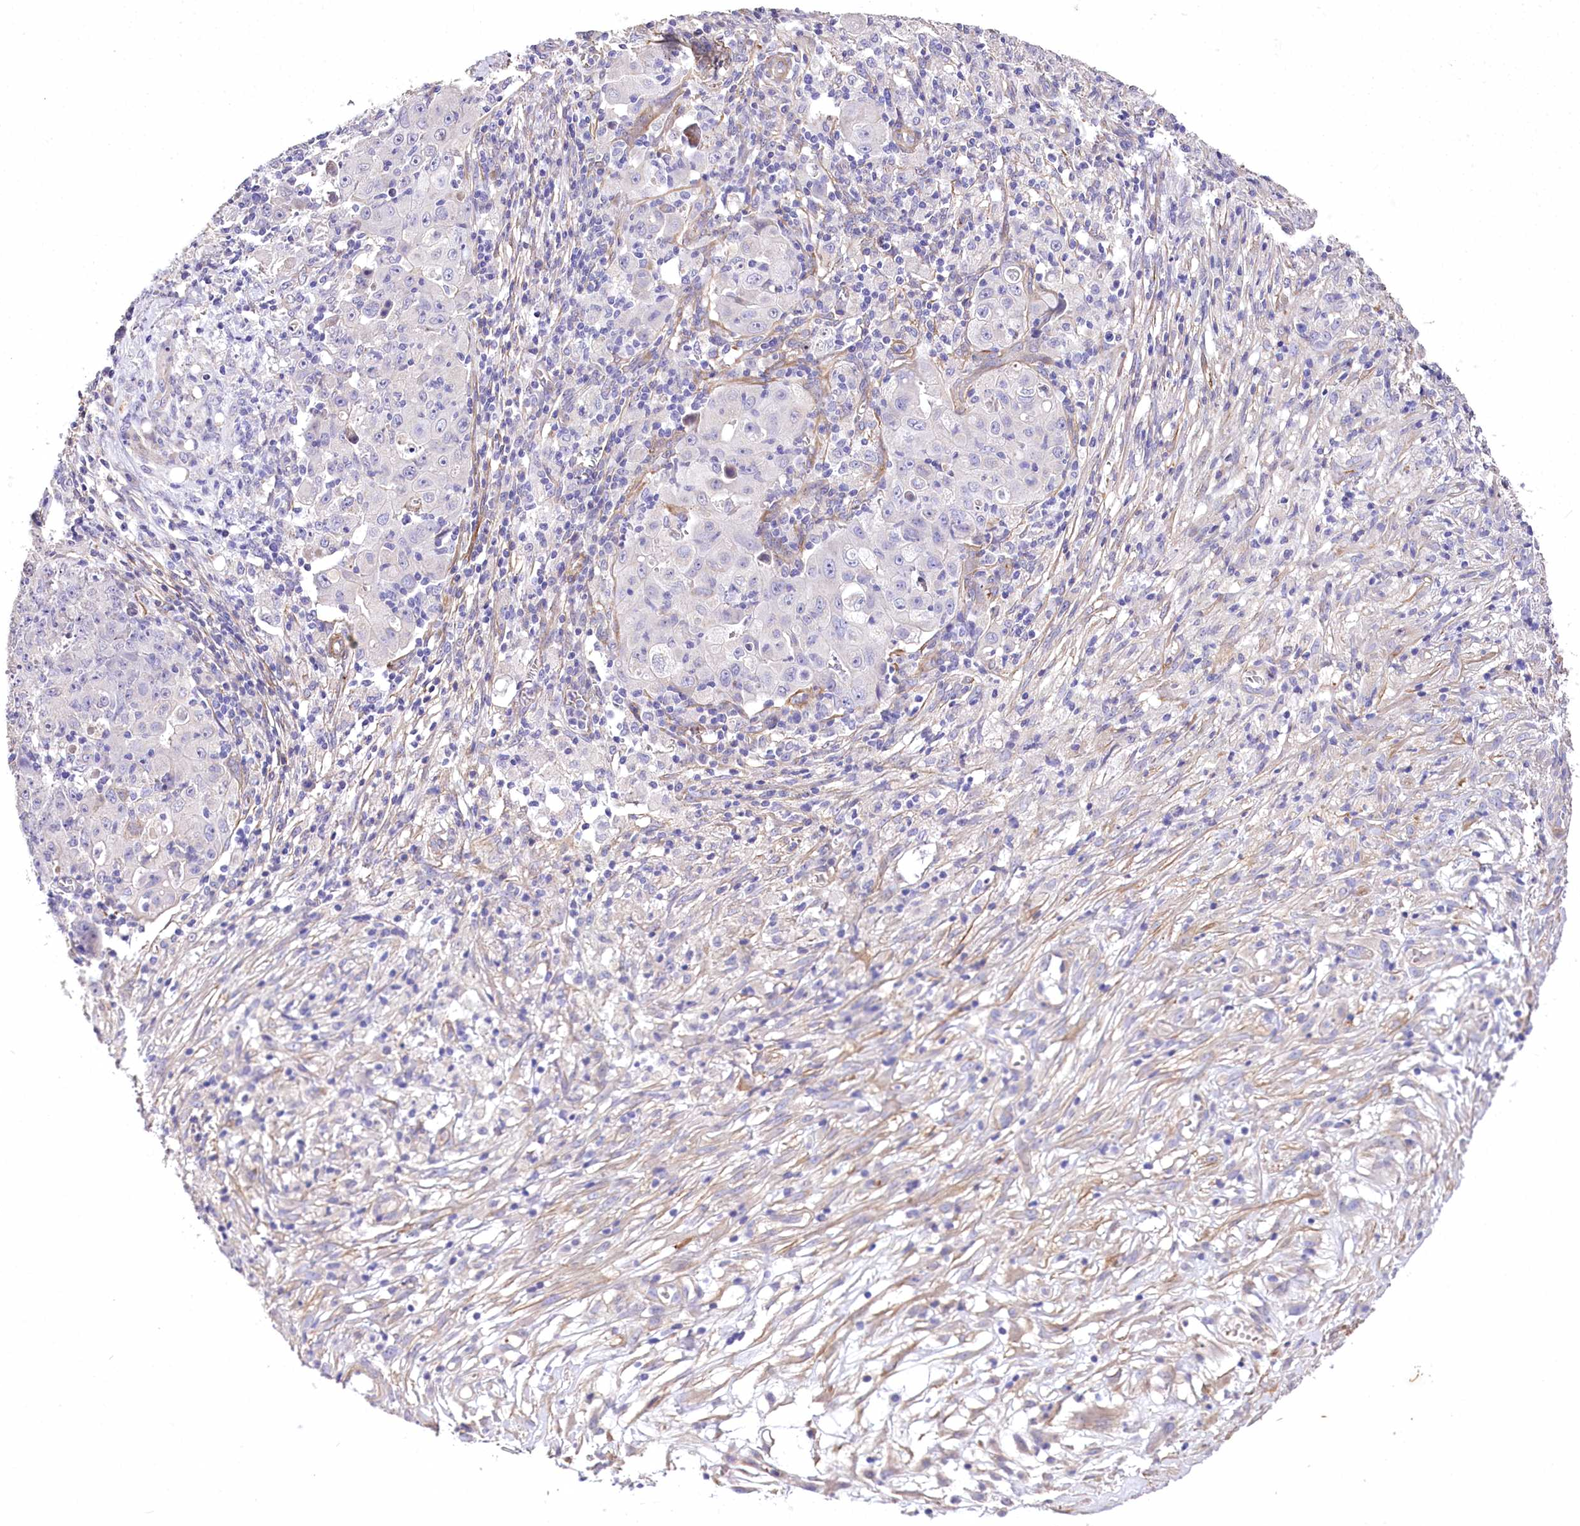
{"staining": {"intensity": "negative", "quantity": "none", "location": "none"}, "tissue": "ovarian cancer", "cell_type": "Tumor cells", "image_type": "cancer", "snomed": [{"axis": "morphology", "description": "Carcinoma, endometroid"}, {"axis": "topography", "description": "Ovary"}], "caption": "Protein analysis of endometroid carcinoma (ovarian) shows no significant expression in tumor cells.", "gene": "RDH16", "patient": {"sex": "female", "age": 42}}